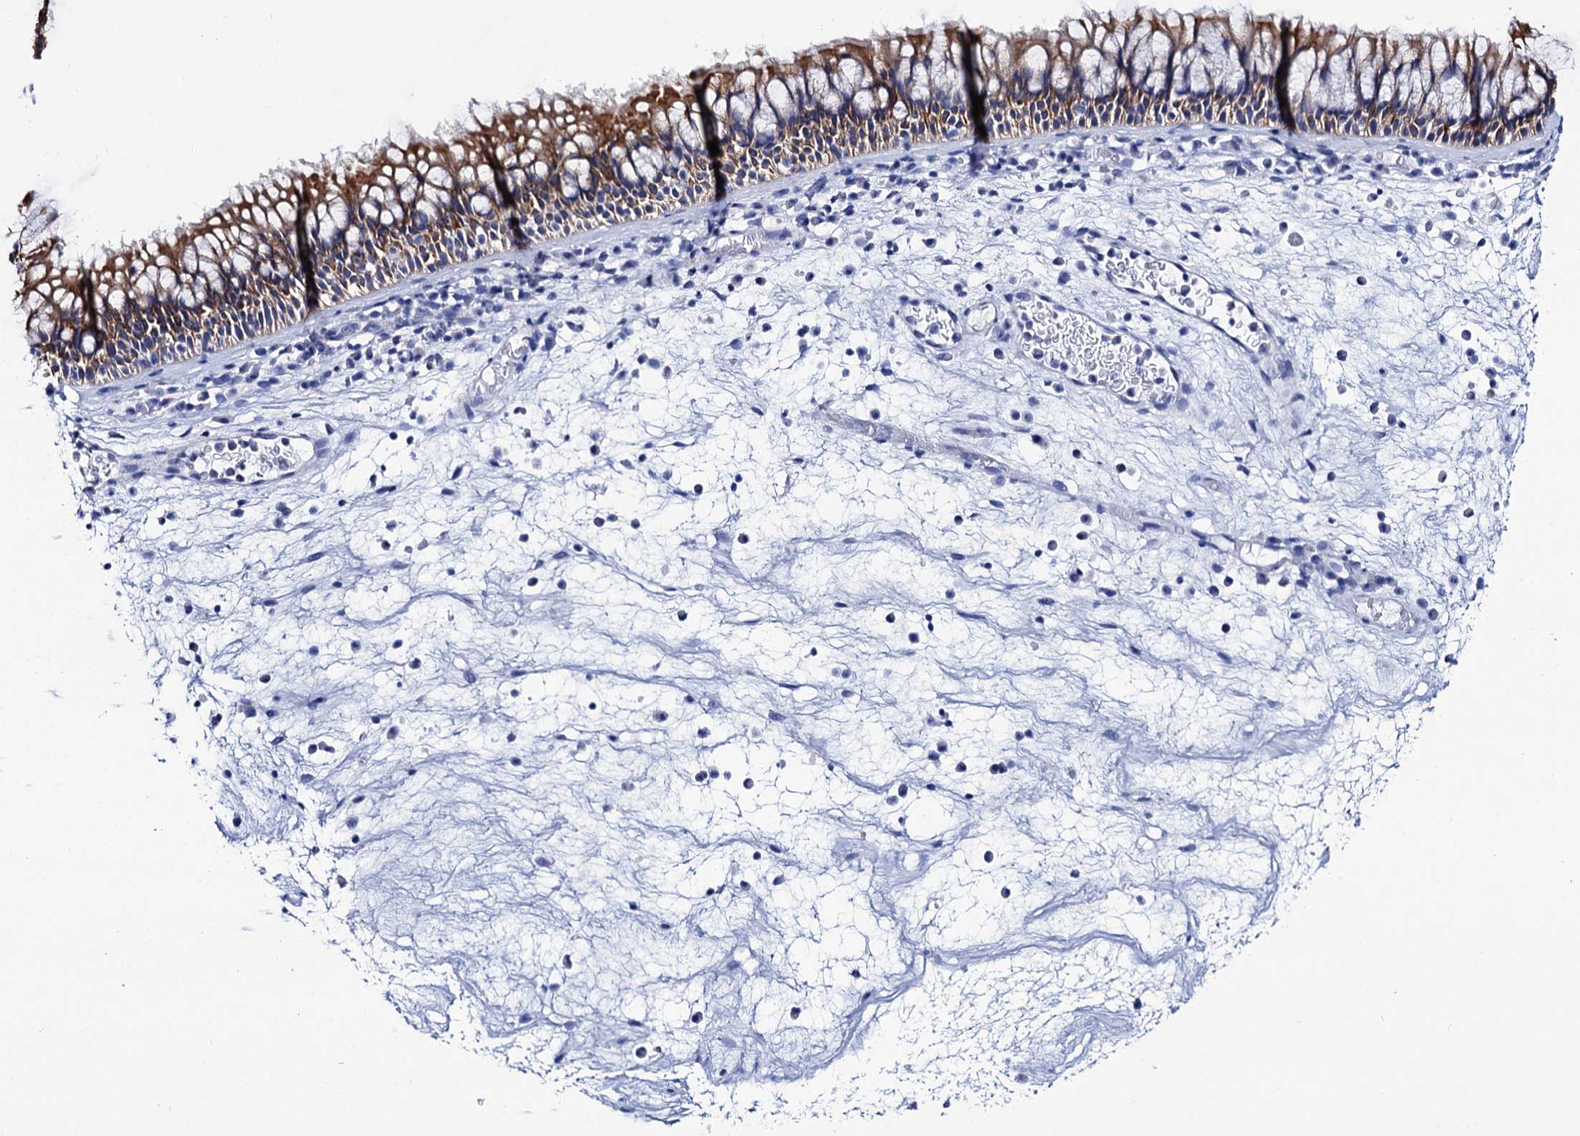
{"staining": {"intensity": "moderate", "quantity": ">75%", "location": "cytoplasmic/membranous"}, "tissue": "nasopharynx", "cell_type": "Respiratory epithelial cells", "image_type": "normal", "snomed": [{"axis": "morphology", "description": "Normal tissue, NOS"}, {"axis": "morphology", "description": "Inflammation, NOS"}, {"axis": "morphology", "description": "Malignant melanoma, Metastatic site"}, {"axis": "topography", "description": "Nasopharynx"}], "caption": "Immunohistochemistry (IHC) micrograph of benign nasopharynx: nasopharynx stained using IHC displays medium levels of moderate protein expression localized specifically in the cytoplasmic/membranous of respiratory epithelial cells, appearing as a cytoplasmic/membranous brown color.", "gene": "RAB3IP", "patient": {"sex": "male", "age": 70}}